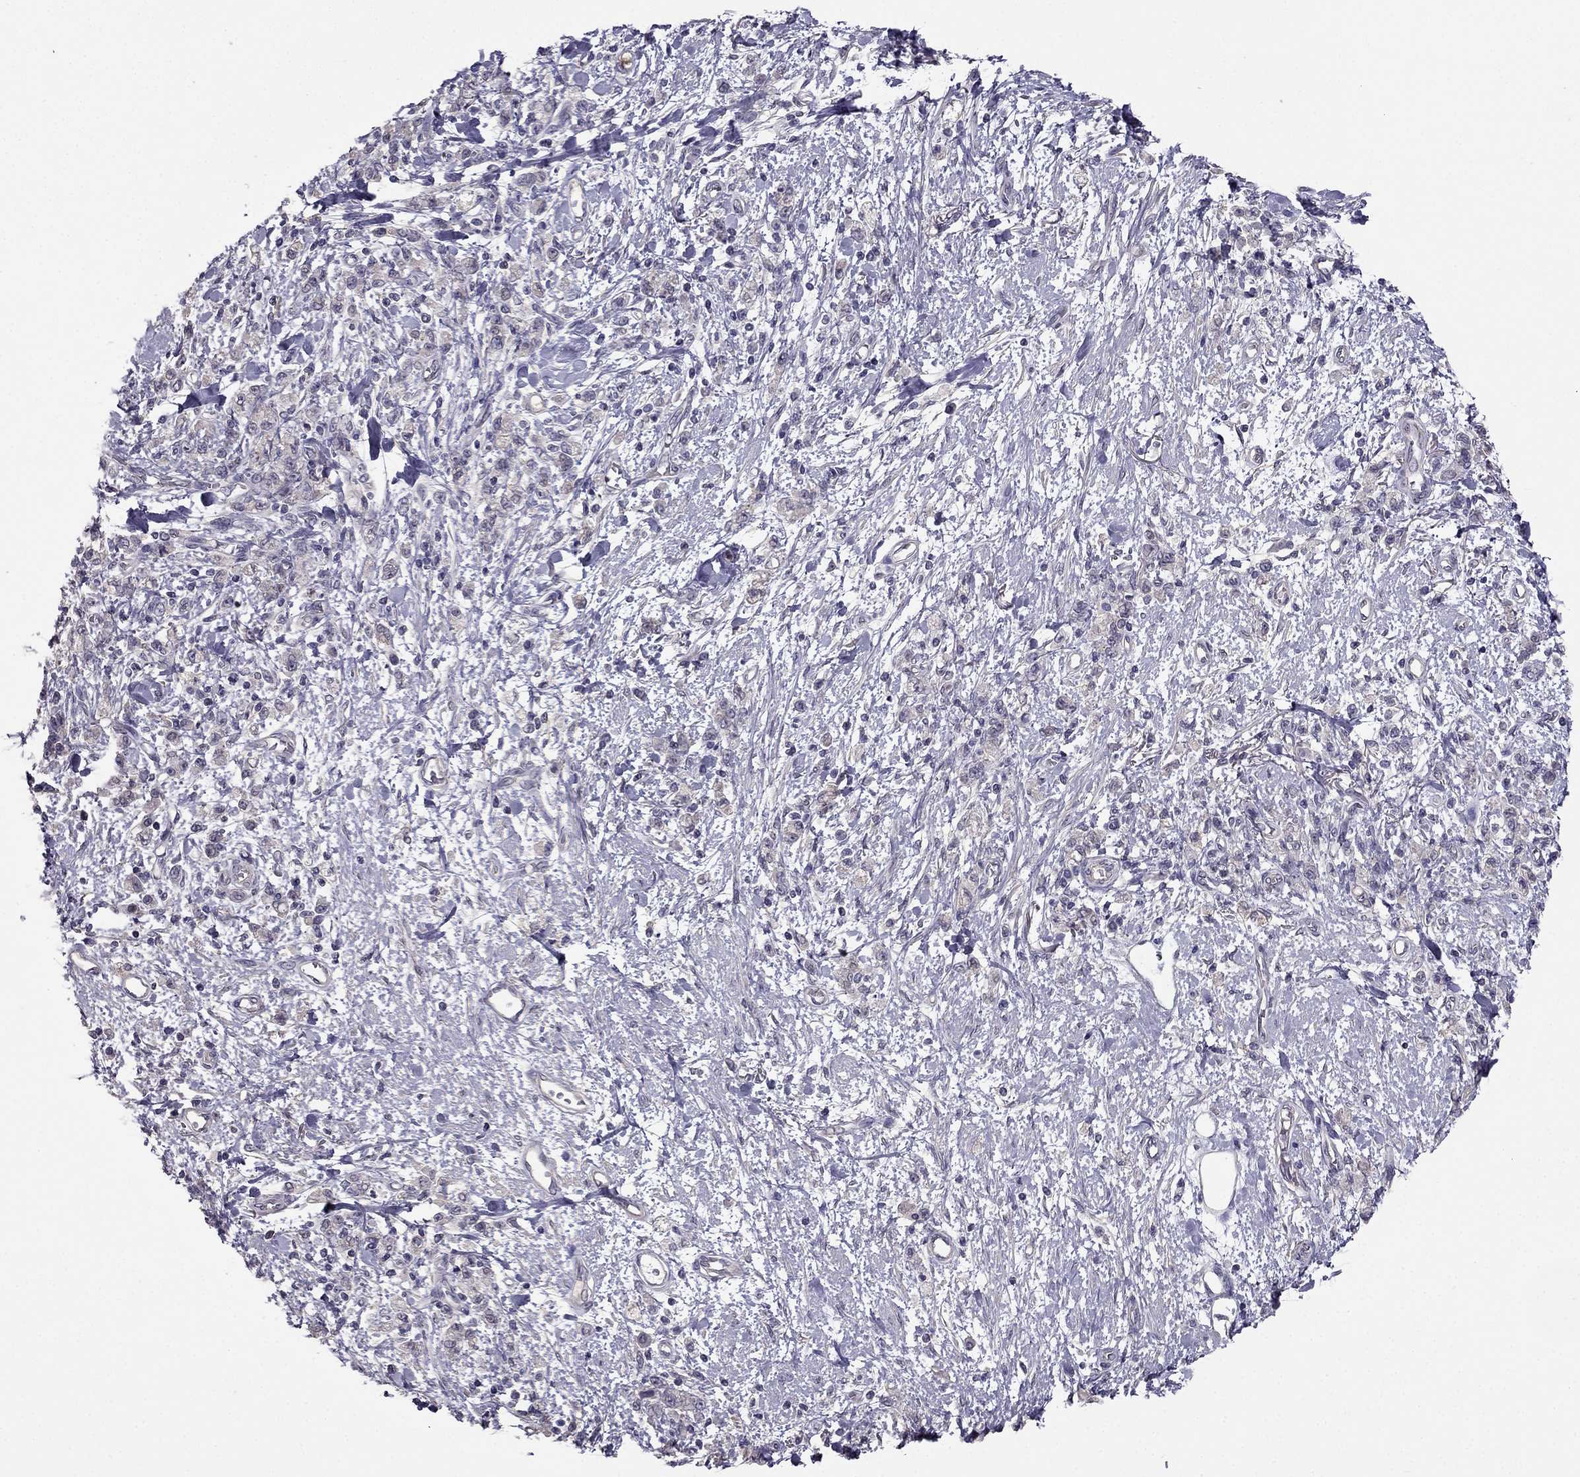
{"staining": {"intensity": "negative", "quantity": "none", "location": "none"}, "tissue": "stomach cancer", "cell_type": "Tumor cells", "image_type": "cancer", "snomed": [{"axis": "morphology", "description": "Adenocarcinoma, NOS"}, {"axis": "topography", "description": "Stomach"}], "caption": "High magnification brightfield microscopy of stomach cancer (adenocarcinoma) stained with DAB (brown) and counterstained with hematoxylin (blue): tumor cells show no significant positivity.", "gene": "HSFX1", "patient": {"sex": "male", "age": 77}}